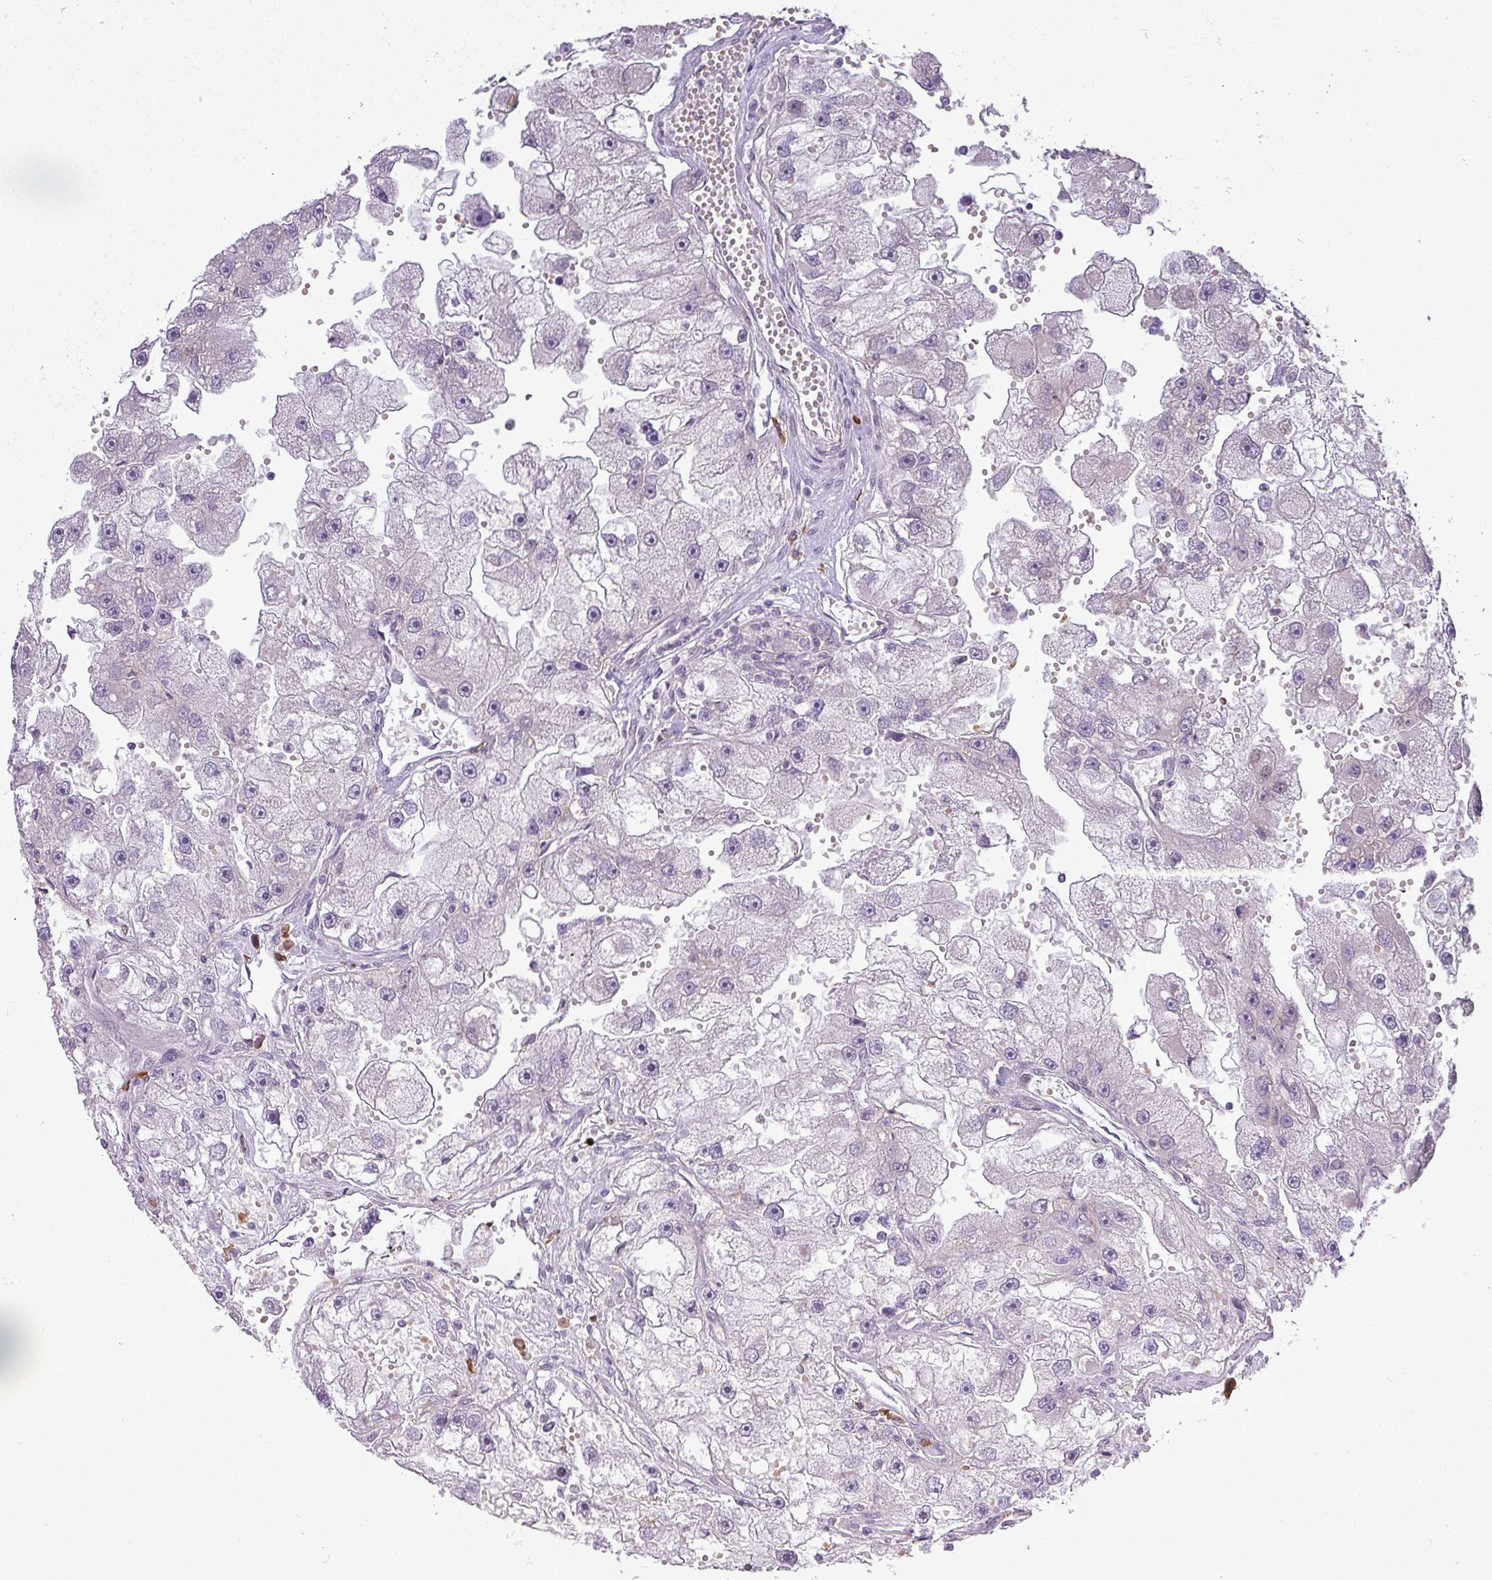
{"staining": {"intensity": "negative", "quantity": "none", "location": "none"}, "tissue": "renal cancer", "cell_type": "Tumor cells", "image_type": "cancer", "snomed": [{"axis": "morphology", "description": "Adenocarcinoma, NOS"}, {"axis": "topography", "description": "Kidney"}], "caption": "Human adenocarcinoma (renal) stained for a protein using immunohistochemistry reveals no positivity in tumor cells.", "gene": "TPRA1", "patient": {"sex": "male", "age": 63}}